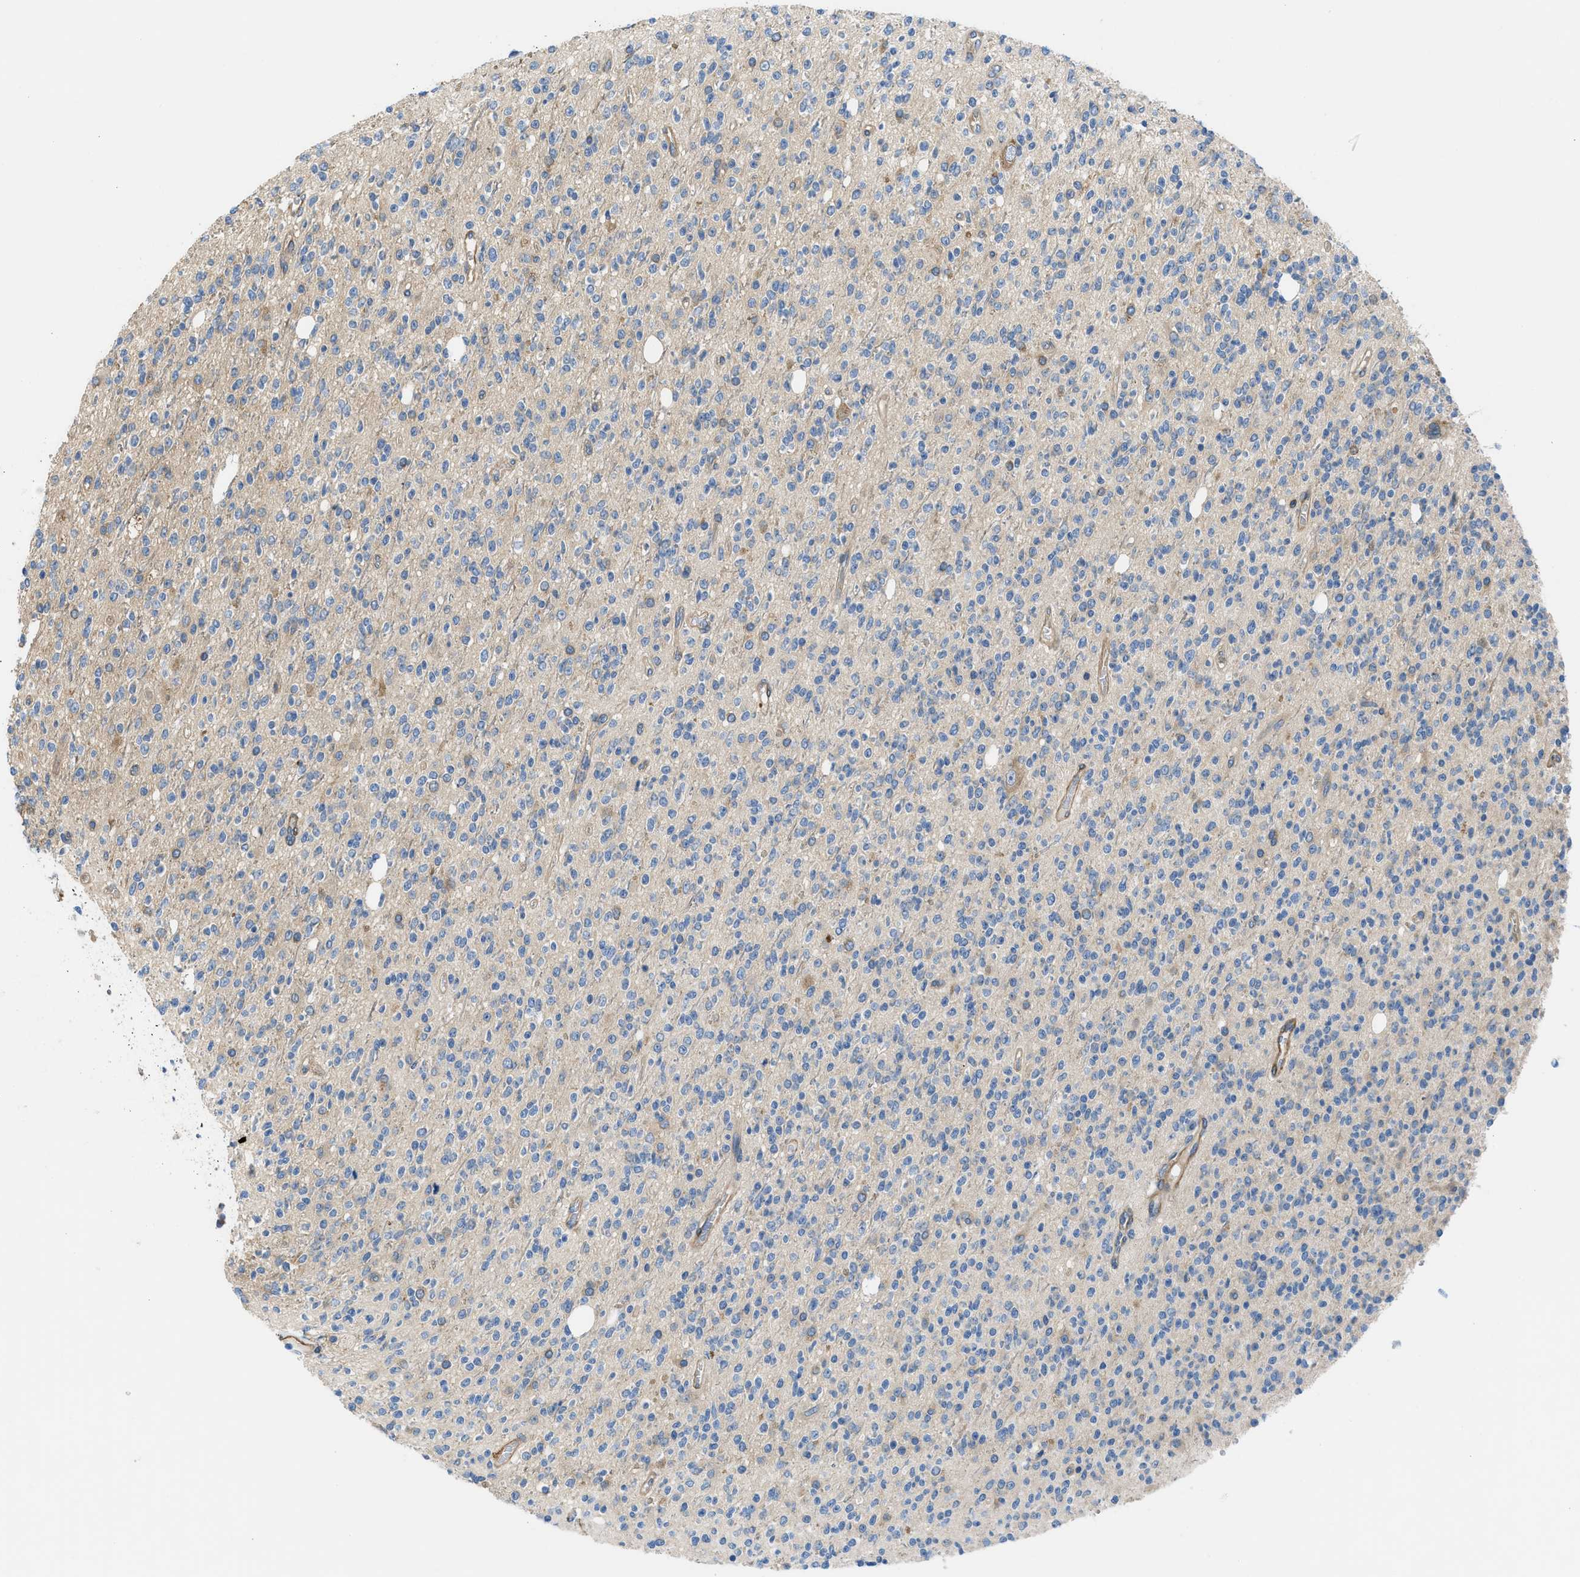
{"staining": {"intensity": "moderate", "quantity": "<25%", "location": "cytoplasmic/membranous"}, "tissue": "glioma", "cell_type": "Tumor cells", "image_type": "cancer", "snomed": [{"axis": "morphology", "description": "Glioma, malignant, High grade"}, {"axis": "topography", "description": "Brain"}], "caption": "Human malignant high-grade glioma stained with a brown dye exhibits moderate cytoplasmic/membranous positive positivity in about <25% of tumor cells.", "gene": "CHKB", "patient": {"sex": "male", "age": 34}}